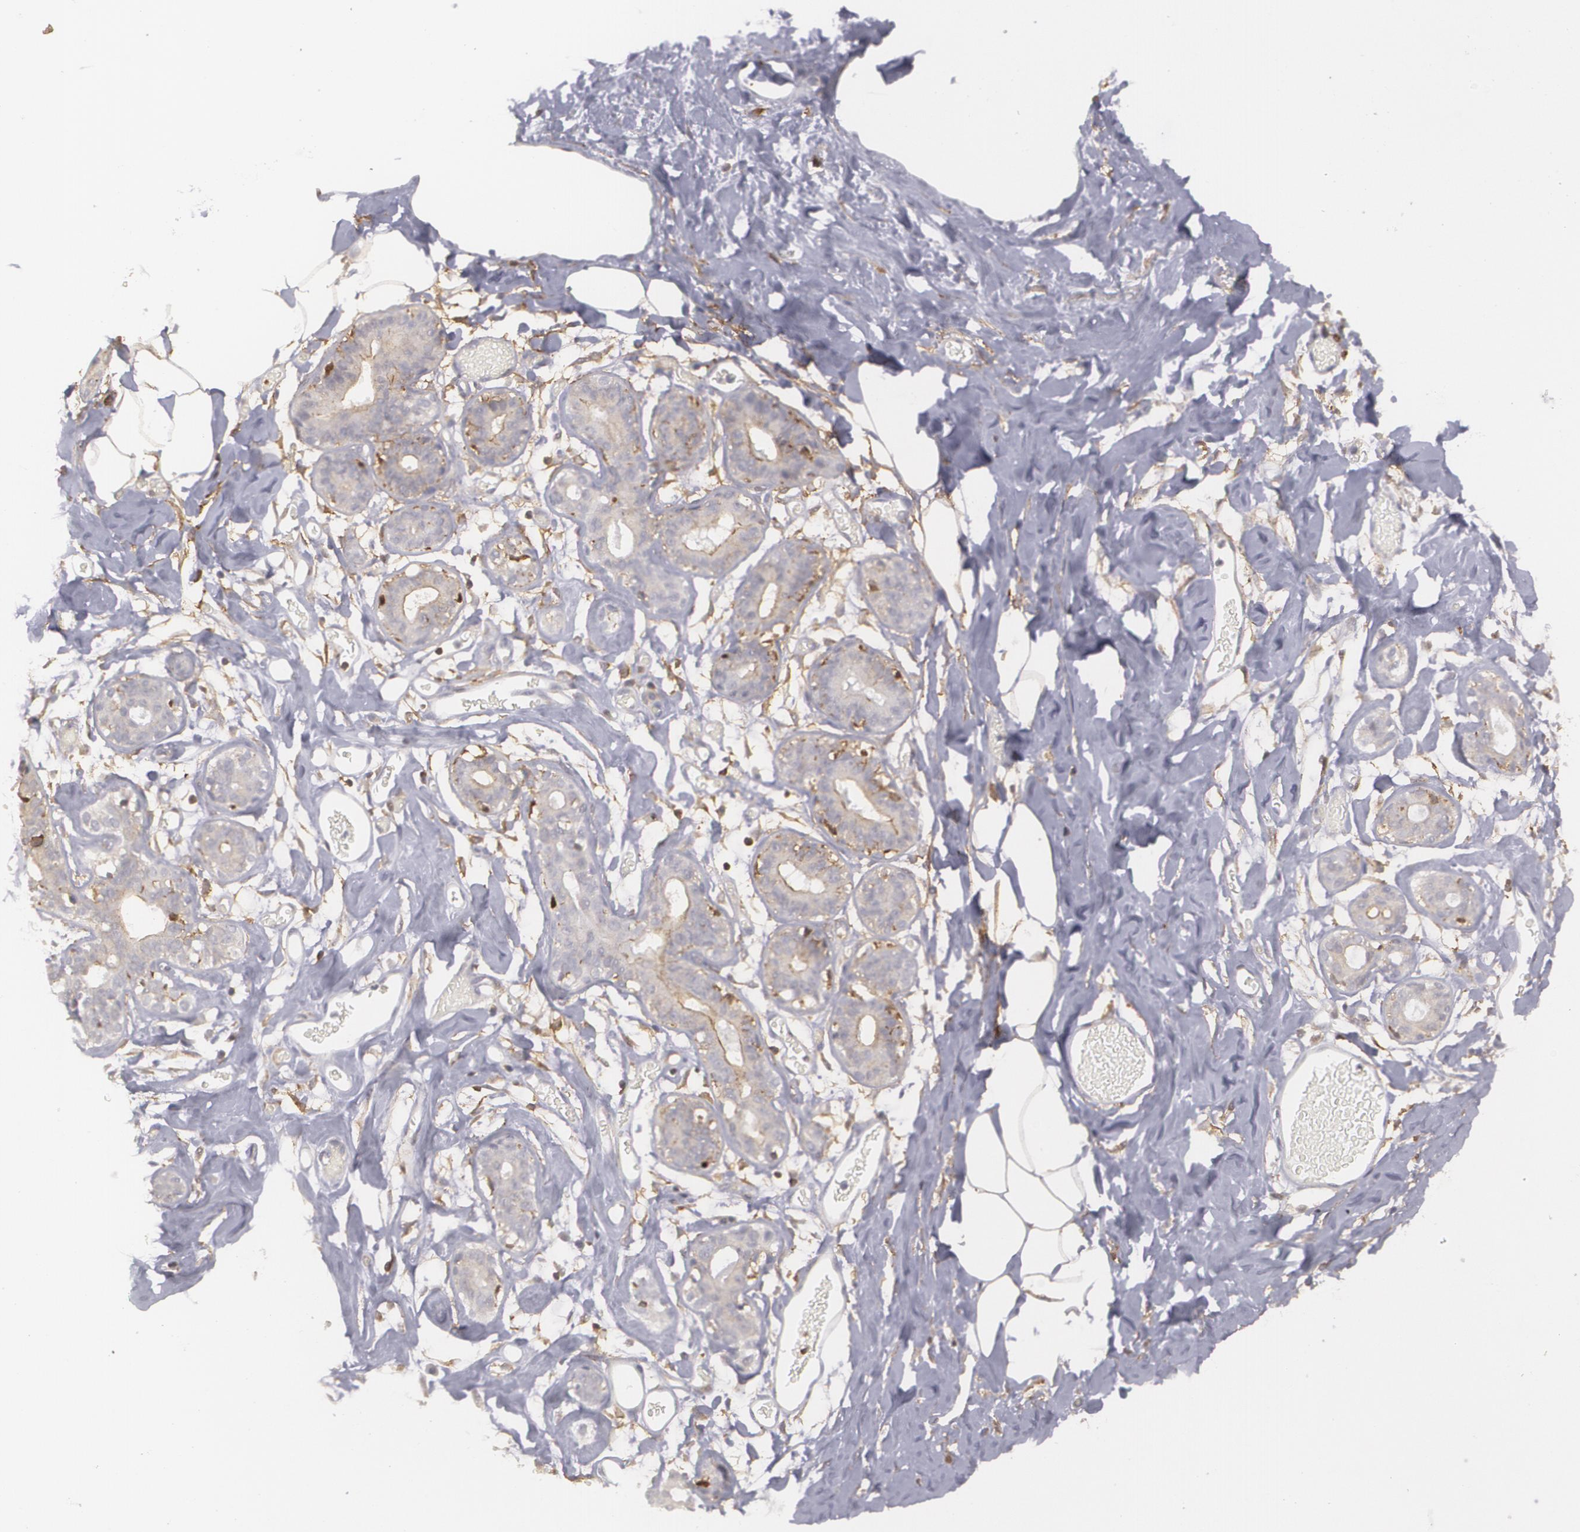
{"staining": {"intensity": "negative", "quantity": "none", "location": "none"}, "tissue": "breast", "cell_type": "Adipocytes", "image_type": "normal", "snomed": [{"axis": "morphology", "description": "Normal tissue, NOS"}, {"axis": "topography", "description": "Breast"}], "caption": "The immunohistochemistry (IHC) micrograph has no significant staining in adipocytes of breast.", "gene": "BIN1", "patient": {"sex": "female", "age": 23}}